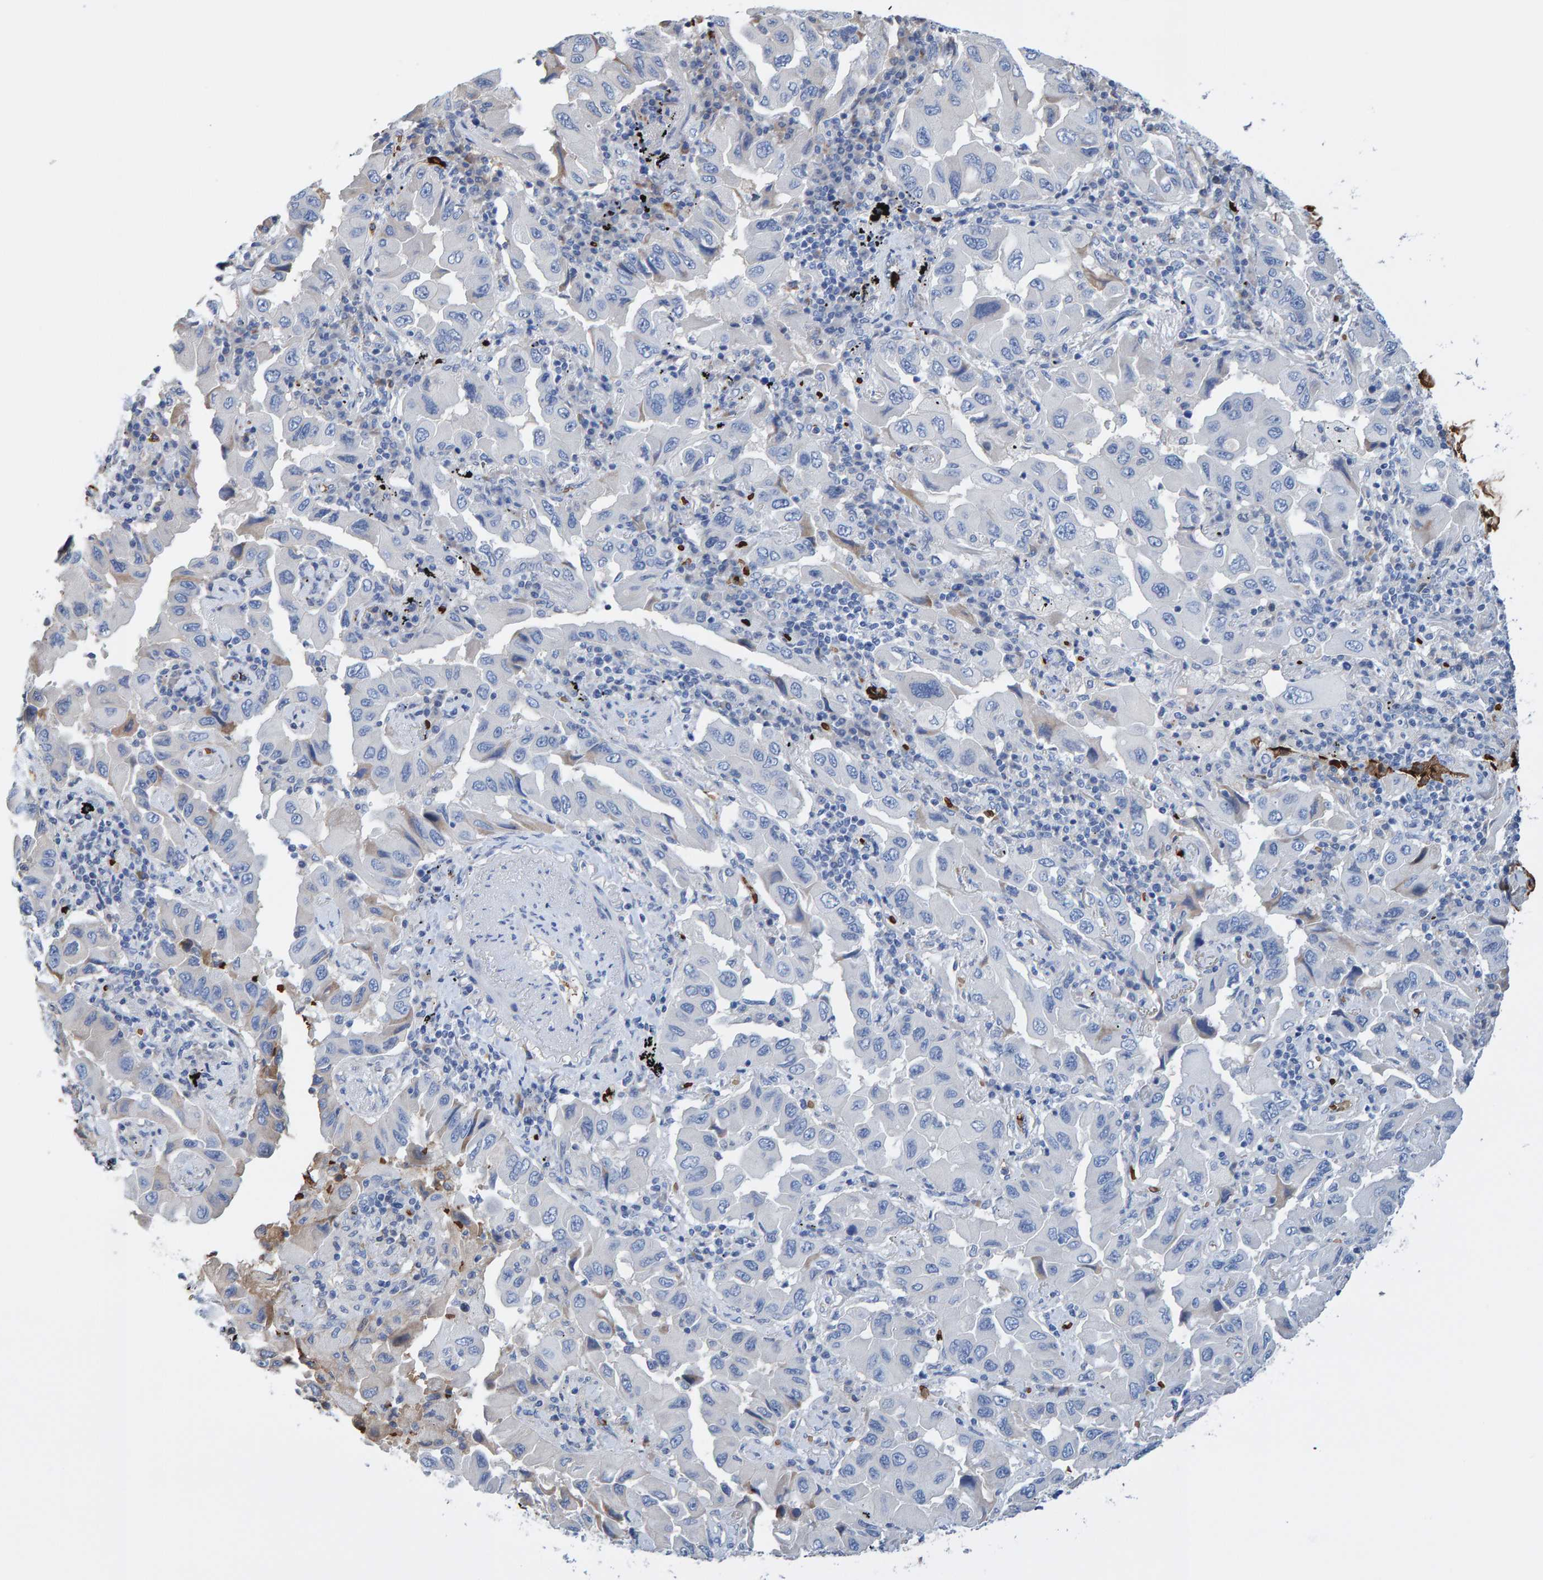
{"staining": {"intensity": "negative", "quantity": "none", "location": "none"}, "tissue": "lung cancer", "cell_type": "Tumor cells", "image_type": "cancer", "snomed": [{"axis": "morphology", "description": "Adenocarcinoma, NOS"}, {"axis": "topography", "description": "Lung"}], "caption": "Tumor cells show no significant protein expression in adenocarcinoma (lung).", "gene": "VPS9D1", "patient": {"sex": "female", "age": 65}}